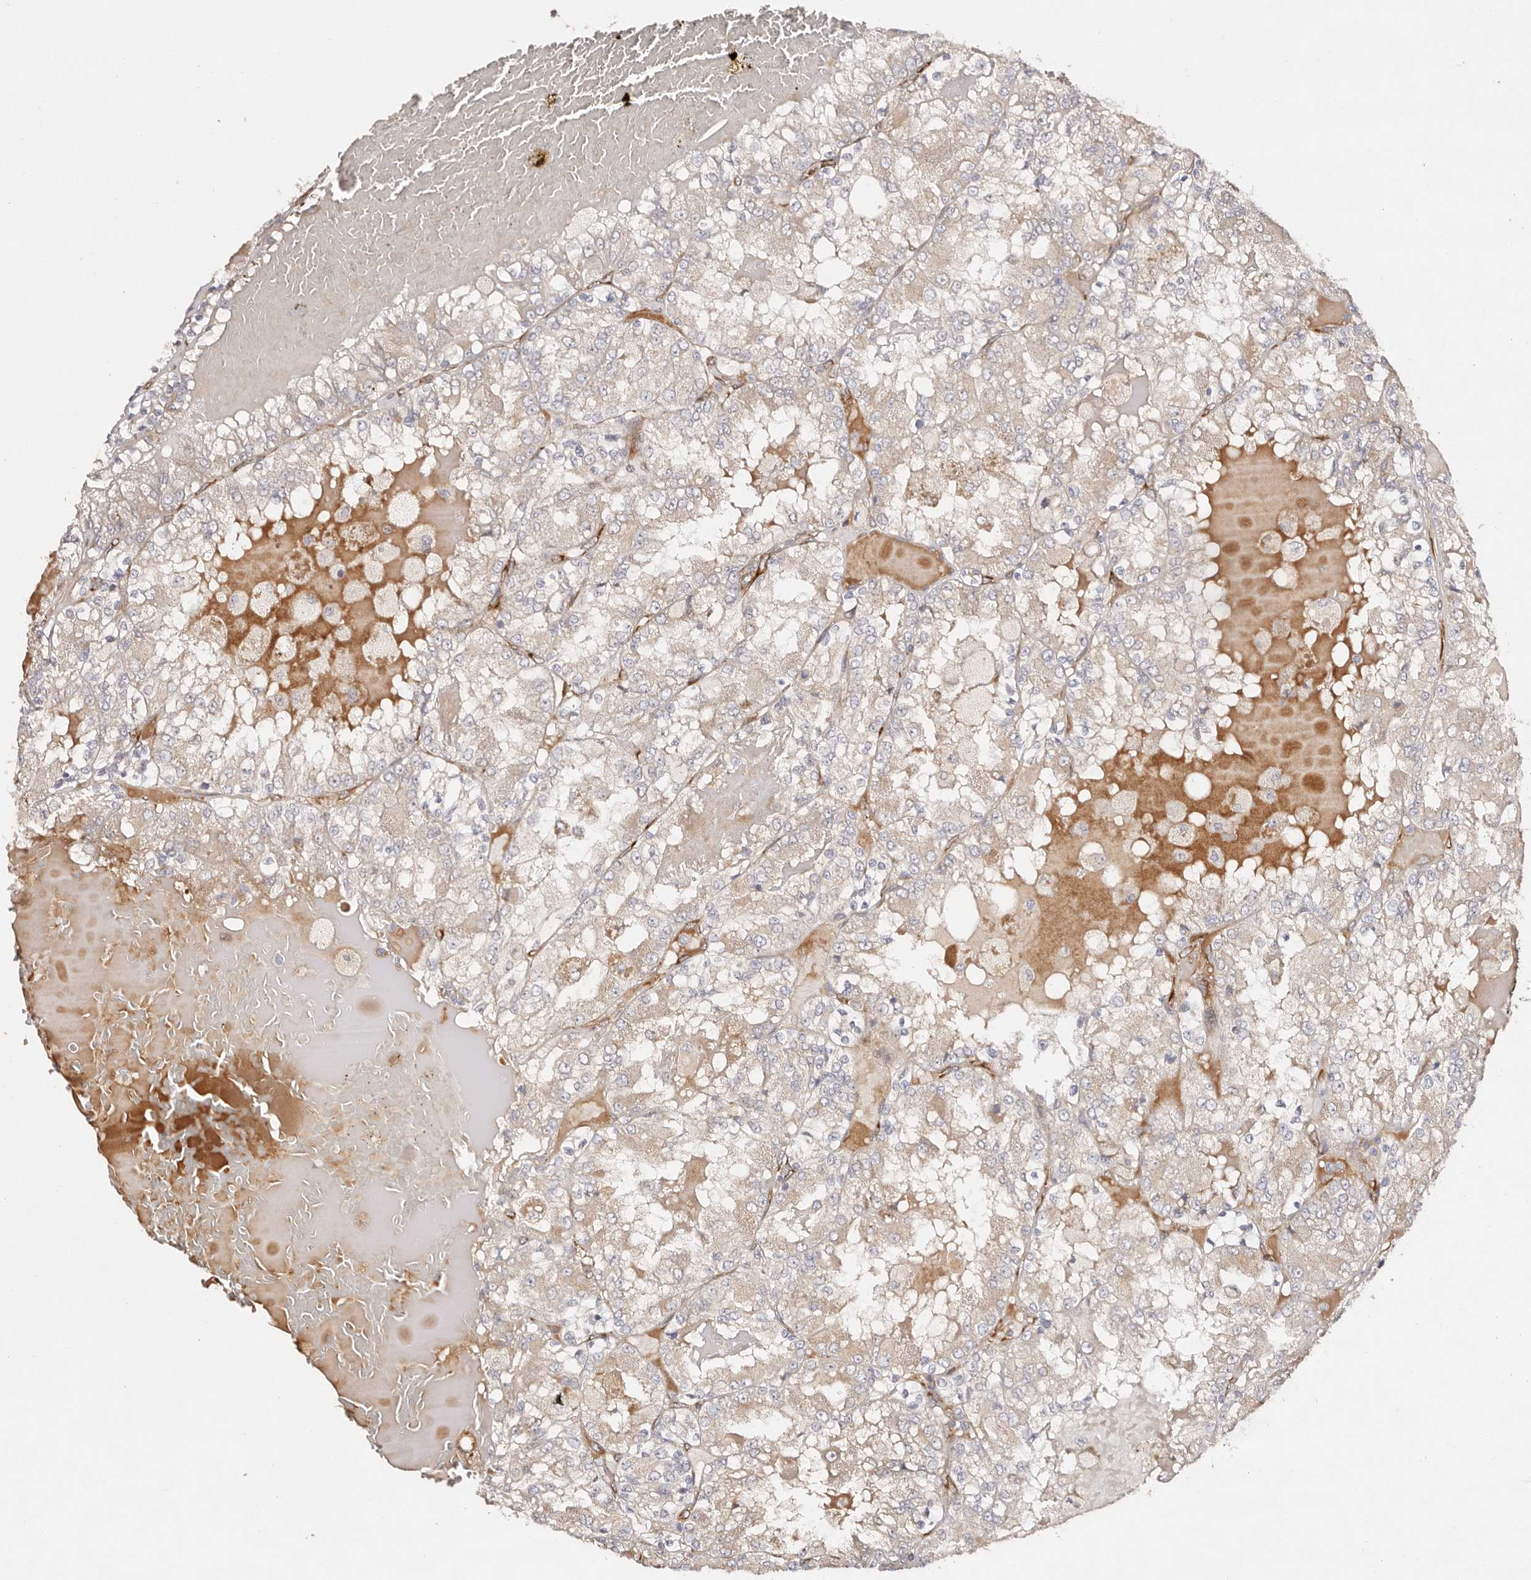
{"staining": {"intensity": "negative", "quantity": "none", "location": "none"}, "tissue": "renal cancer", "cell_type": "Tumor cells", "image_type": "cancer", "snomed": [{"axis": "morphology", "description": "Adenocarcinoma, NOS"}, {"axis": "topography", "description": "Kidney"}], "caption": "Renal adenocarcinoma was stained to show a protein in brown. There is no significant positivity in tumor cells.", "gene": "SERPINH1", "patient": {"sex": "female", "age": 56}}